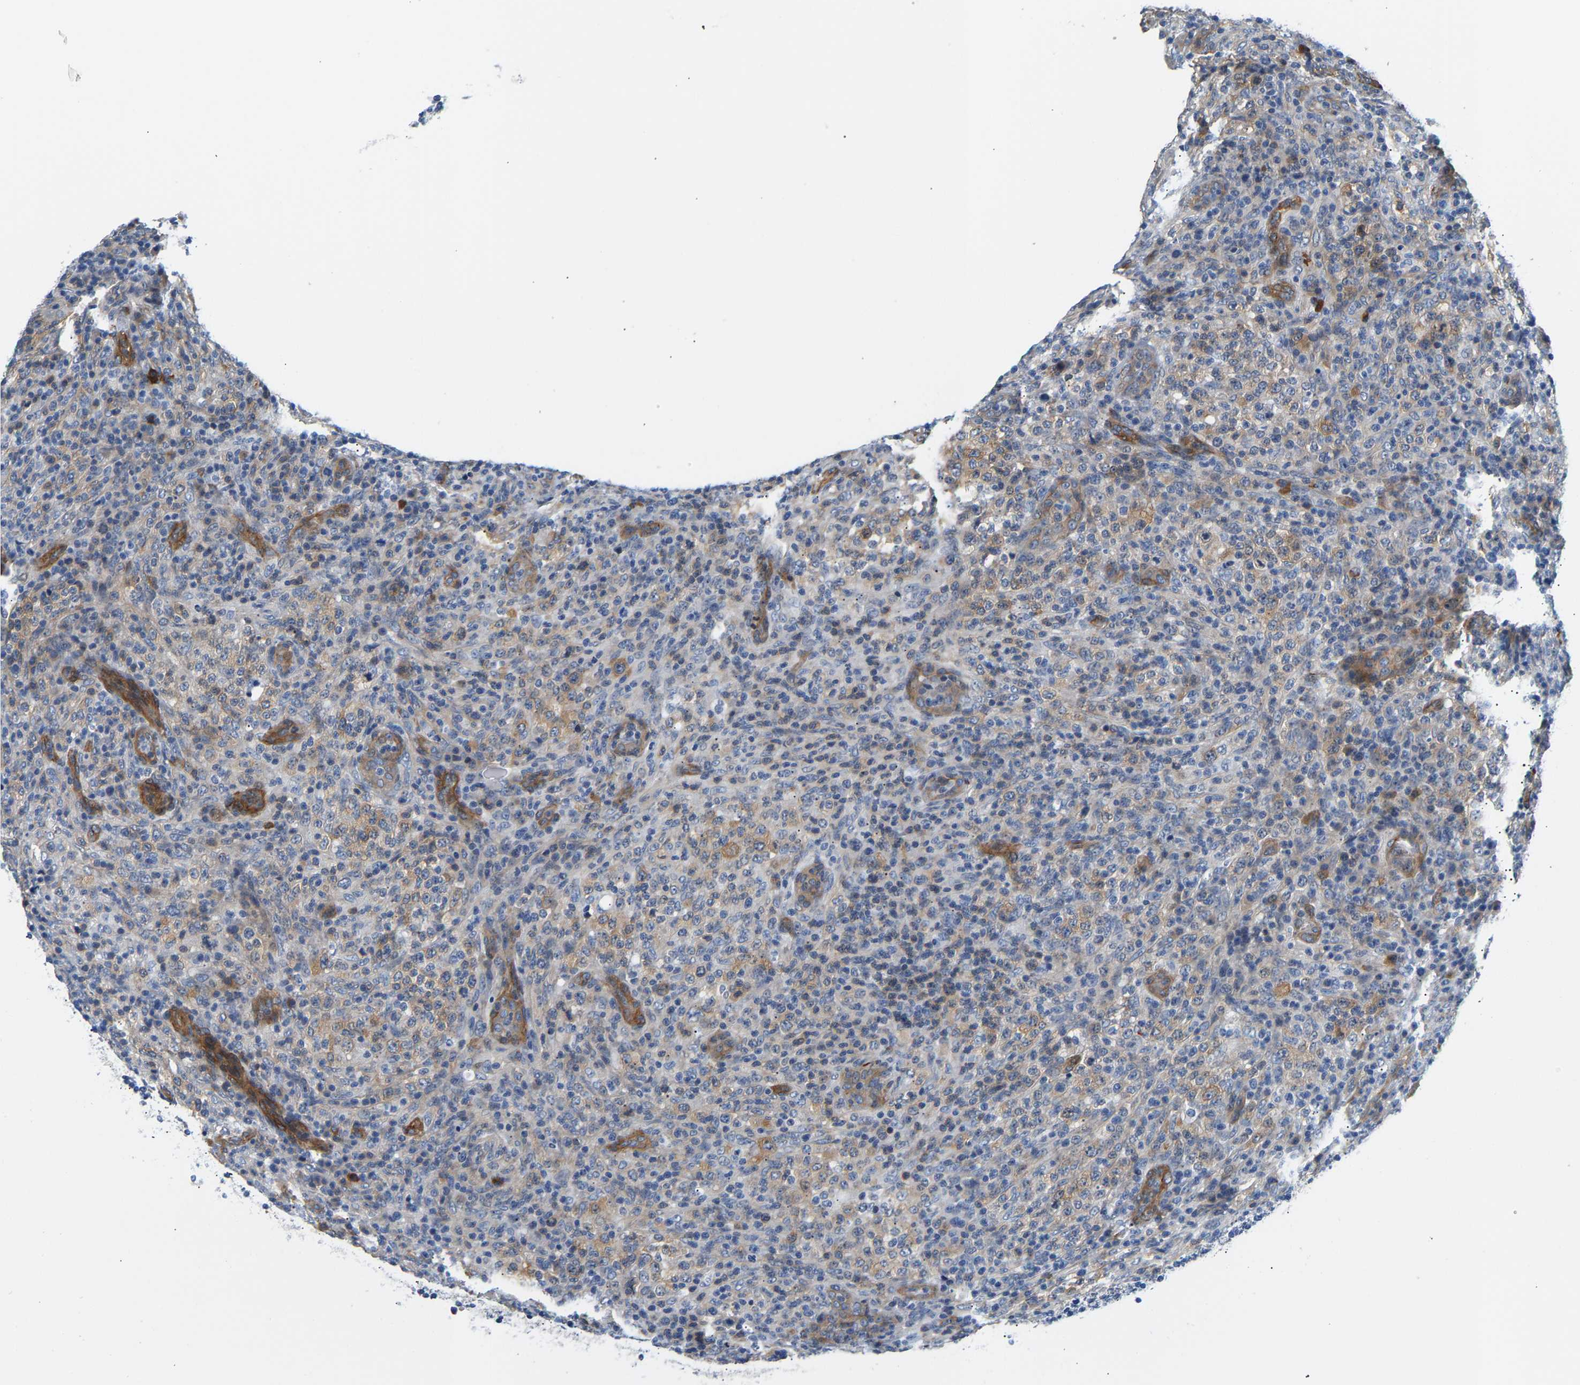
{"staining": {"intensity": "weak", "quantity": "<25%", "location": "cytoplasmic/membranous"}, "tissue": "lymphoma", "cell_type": "Tumor cells", "image_type": "cancer", "snomed": [{"axis": "morphology", "description": "Malignant lymphoma, non-Hodgkin's type, High grade"}, {"axis": "topography", "description": "Lymph node"}], "caption": "An immunohistochemistry (IHC) image of malignant lymphoma, non-Hodgkin's type (high-grade) is shown. There is no staining in tumor cells of malignant lymphoma, non-Hodgkin's type (high-grade).", "gene": "PAWR", "patient": {"sex": "female", "age": 76}}